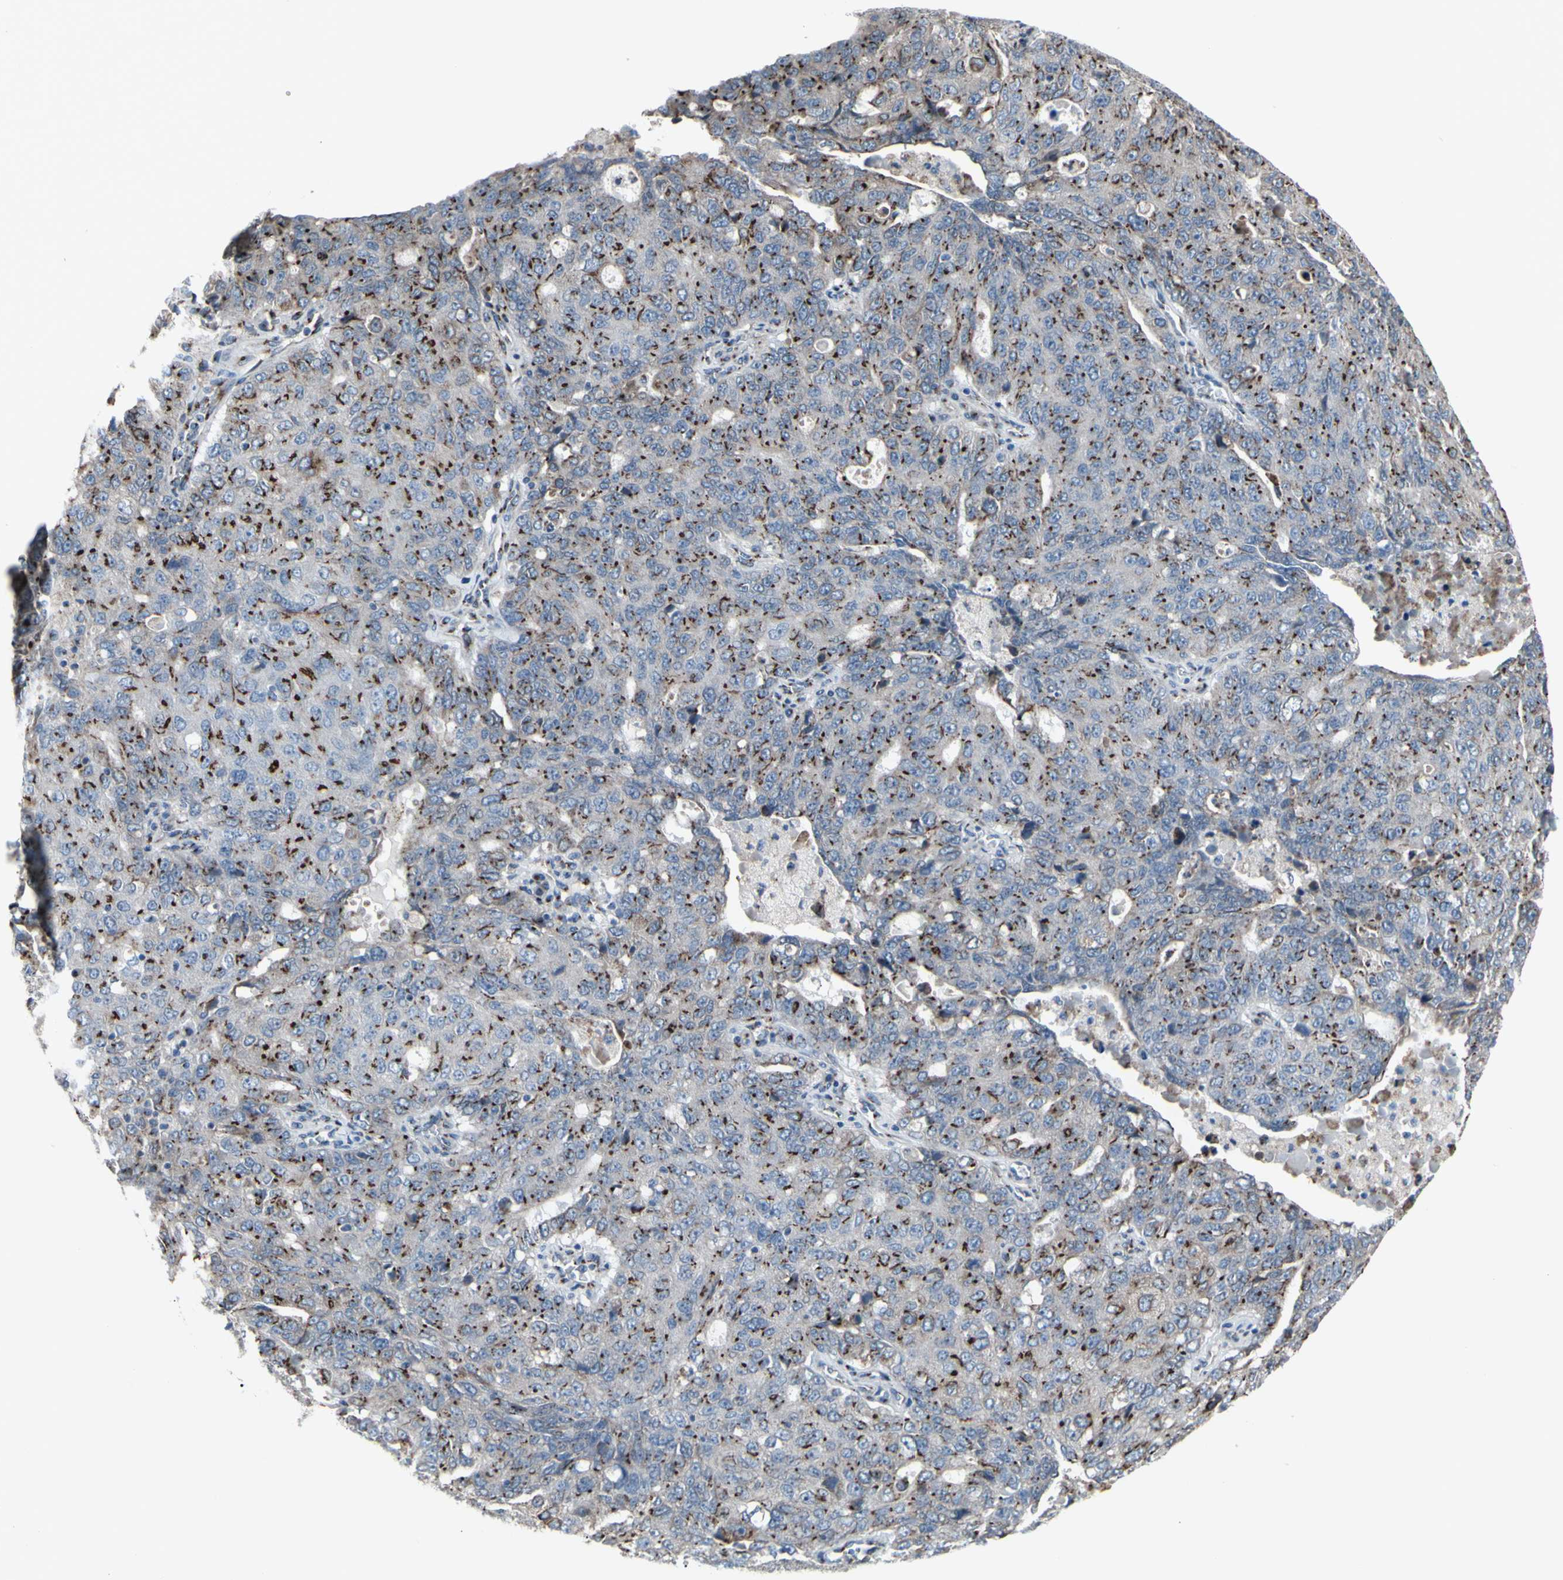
{"staining": {"intensity": "strong", "quantity": "25%-75%", "location": "cytoplasmic/membranous"}, "tissue": "ovarian cancer", "cell_type": "Tumor cells", "image_type": "cancer", "snomed": [{"axis": "morphology", "description": "Carcinoma, endometroid"}, {"axis": "topography", "description": "Ovary"}], "caption": "Protein staining of ovarian endometroid carcinoma tissue shows strong cytoplasmic/membranous staining in approximately 25%-75% of tumor cells.", "gene": "GLG1", "patient": {"sex": "female", "age": 62}}